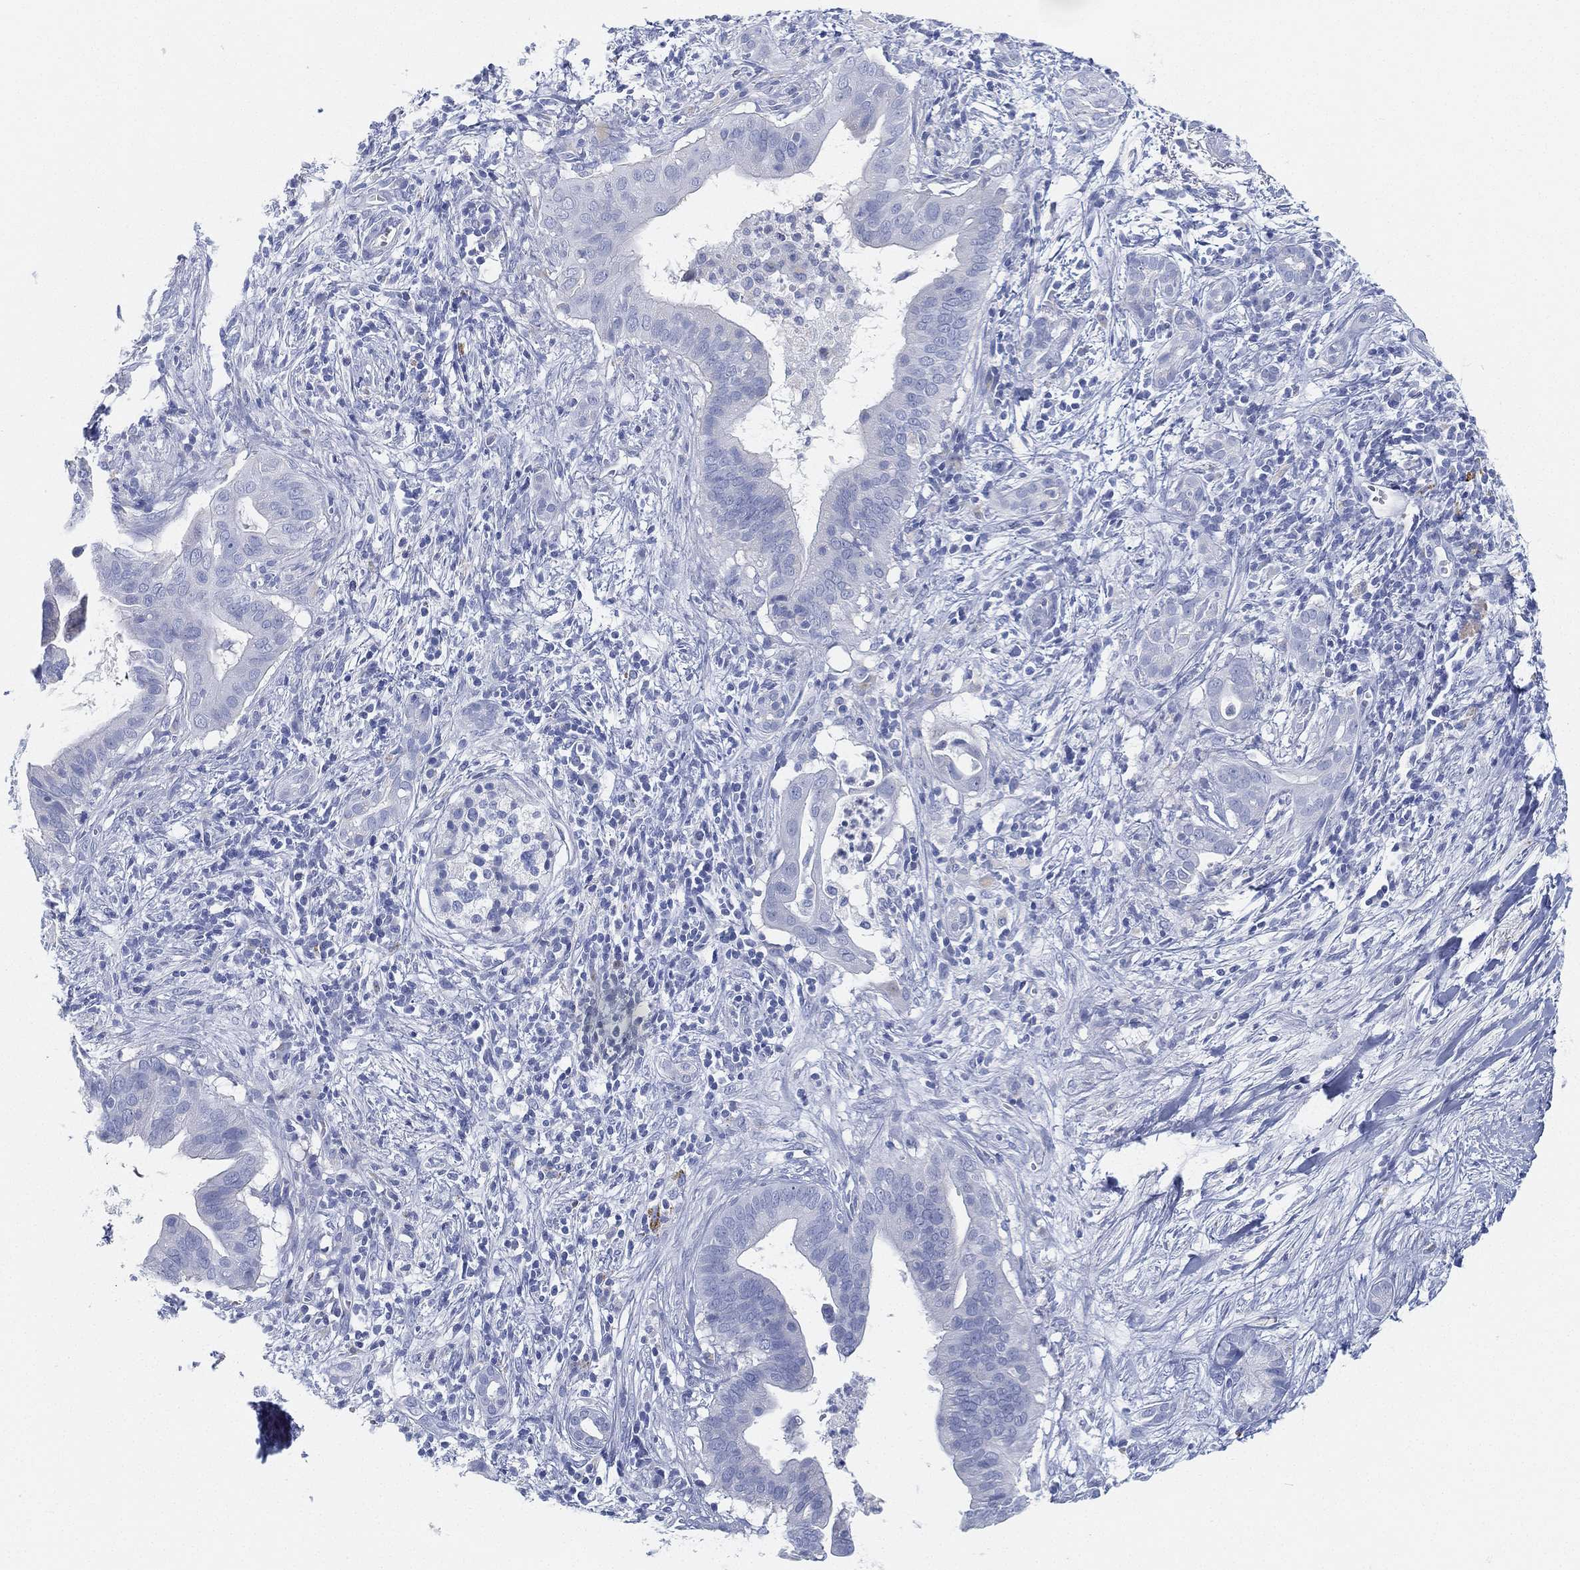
{"staining": {"intensity": "negative", "quantity": "none", "location": "none"}, "tissue": "pancreatic cancer", "cell_type": "Tumor cells", "image_type": "cancer", "snomed": [{"axis": "morphology", "description": "Adenocarcinoma, NOS"}, {"axis": "topography", "description": "Pancreas"}], "caption": "IHC of adenocarcinoma (pancreatic) demonstrates no positivity in tumor cells. (DAB immunohistochemistry visualized using brightfield microscopy, high magnification).", "gene": "GPR61", "patient": {"sex": "male", "age": 61}}